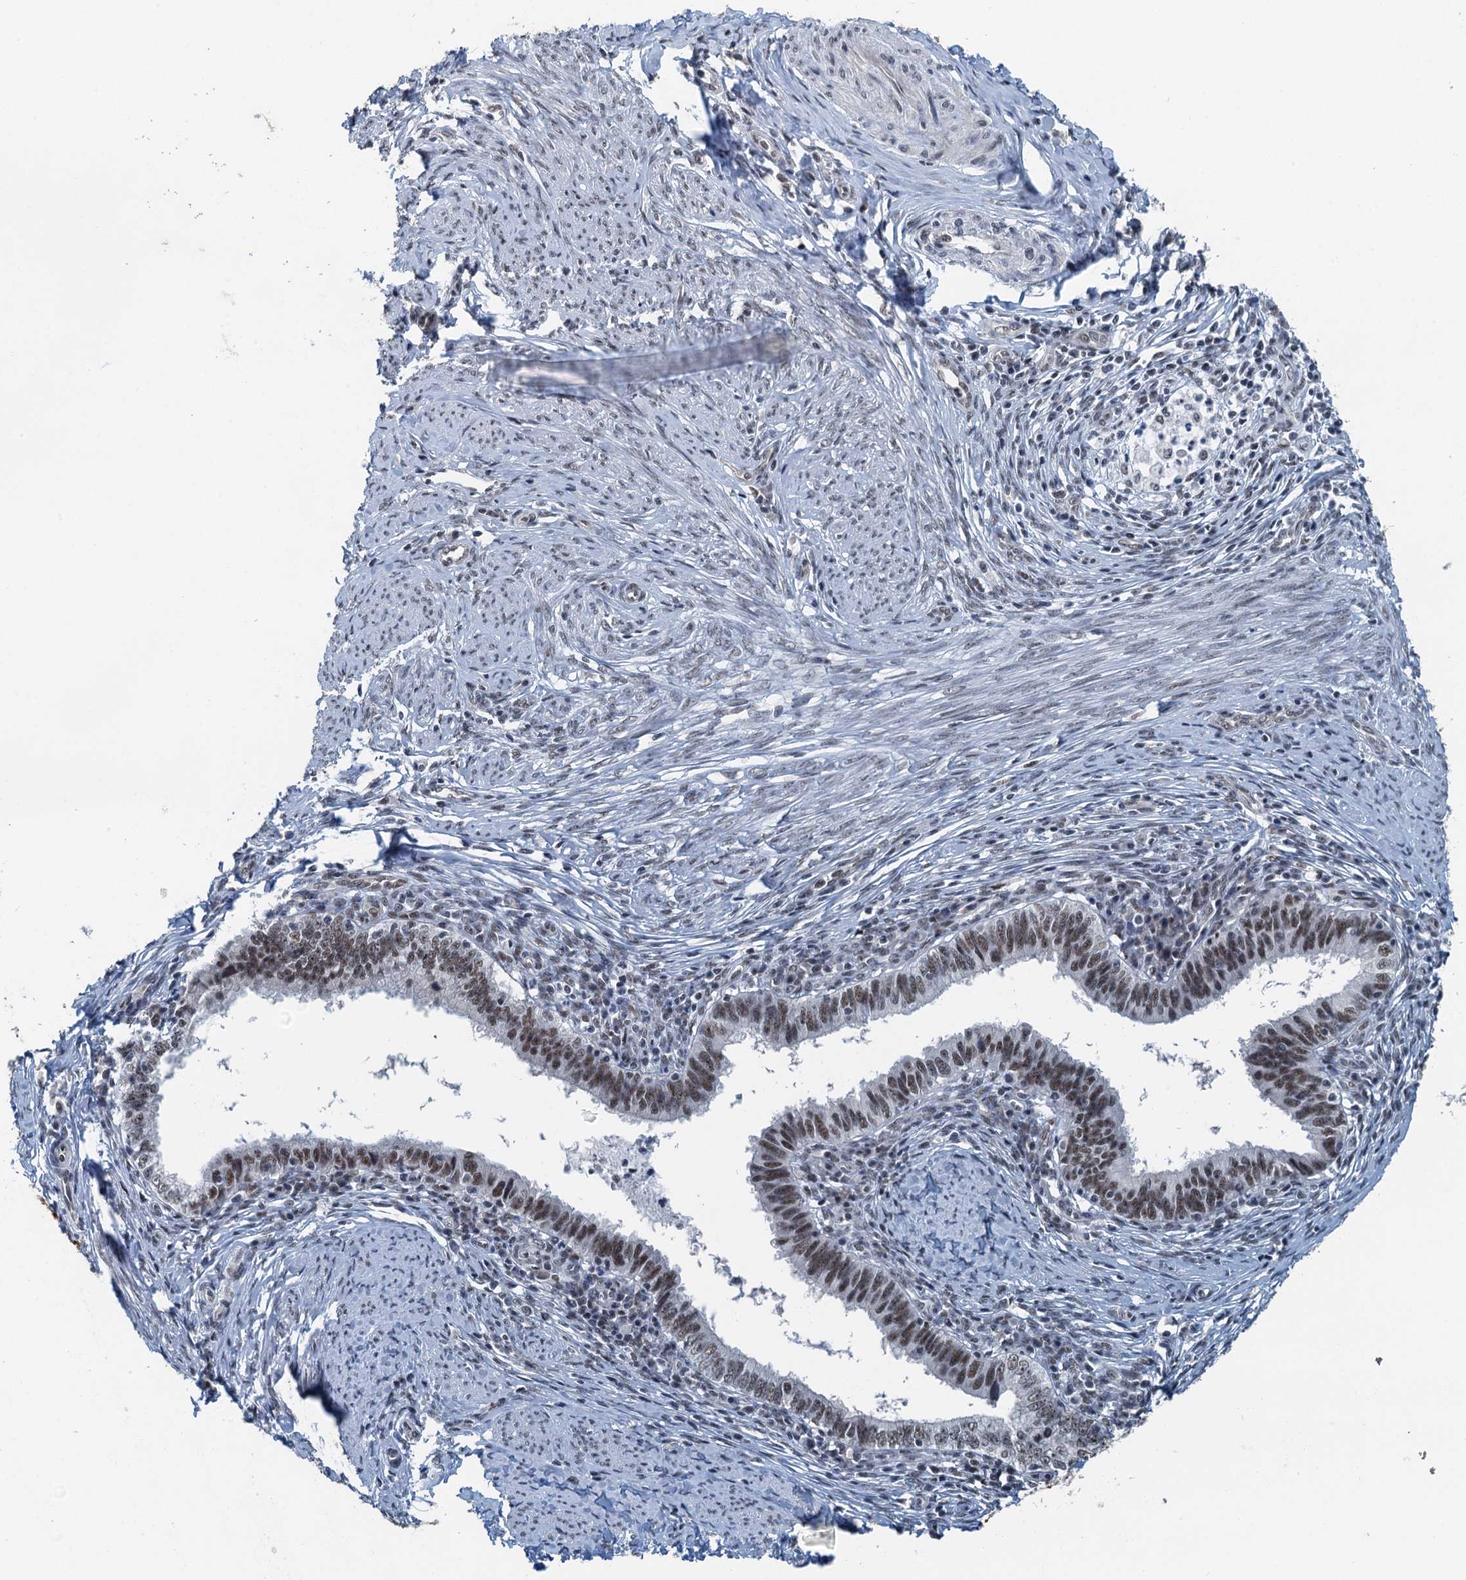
{"staining": {"intensity": "moderate", "quantity": "25%-75%", "location": "nuclear"}, "tissue": "cervical cancer", "cell_type": "Tumor cells", "image_type": "cancer", "snomed": [{"axis": "morphology", "description": "Adenocarcinoma, NOS"}, {"axis": "topography", "description": "Cervix"}], "caption": "The histopathology image displays immunohistochemical staining of cervical cancer. There is moderate nuclear staining is identified in approximately 25%-75% of tumor cells.", "gene": "MTA3", "patient": {"sex": "female", "age": 36}}